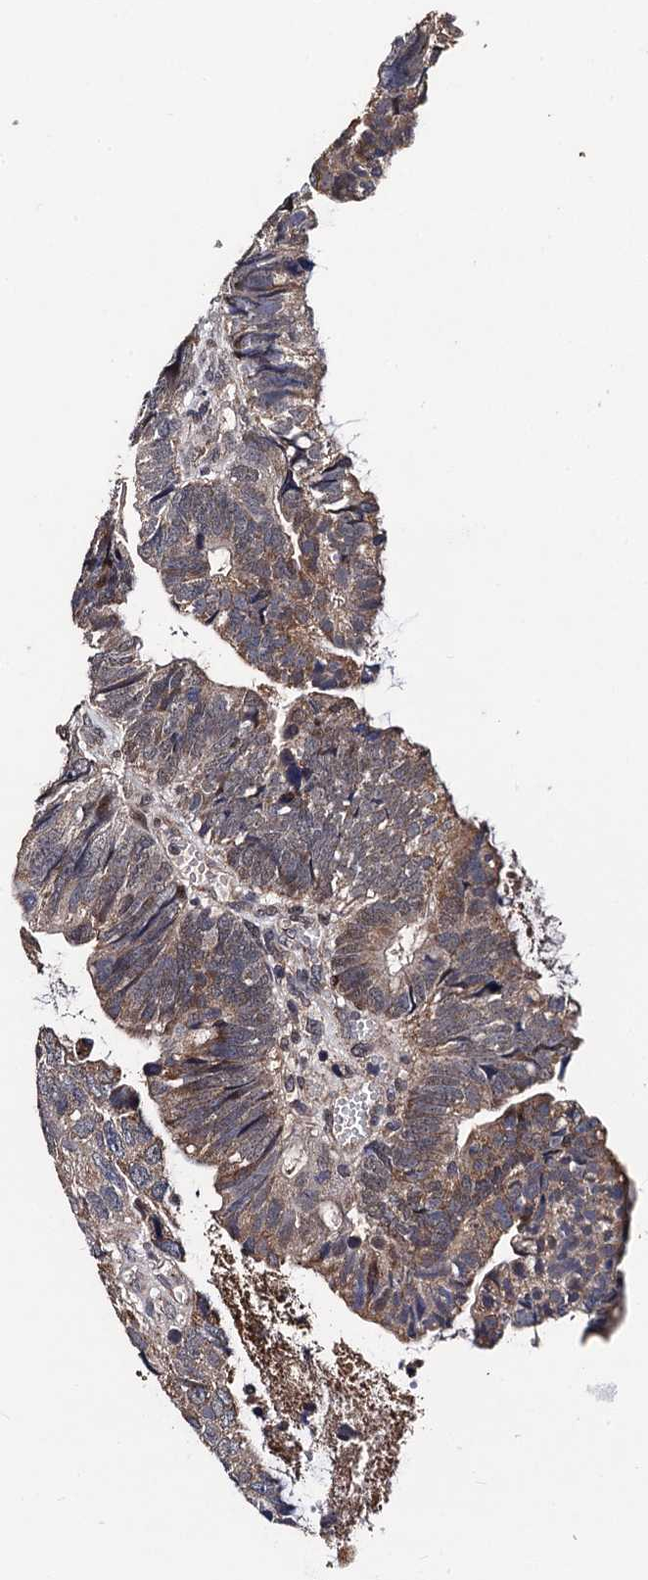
{"staining": {"intensity": "weak", "quantity": ">75%", "location": "nuclear"}, "tissue": "colorectal cancer", "cell_type": "Tumor cells", "image_type": "cancer", "snomed": [{"axis": "morphology", "description": "Adenocarcinoma, NOS"}, {"axis": "topography", "description": "Colon"}], "caption": "A high-resolution histopathology image shows immunohistochemistry staining of adenocarcinoma (colorectal), which shows weak nuclear expression in approximately >75% of tumor cells.", "gene": "PPTC7", "patient": {"sex": "female", "age": 67}}